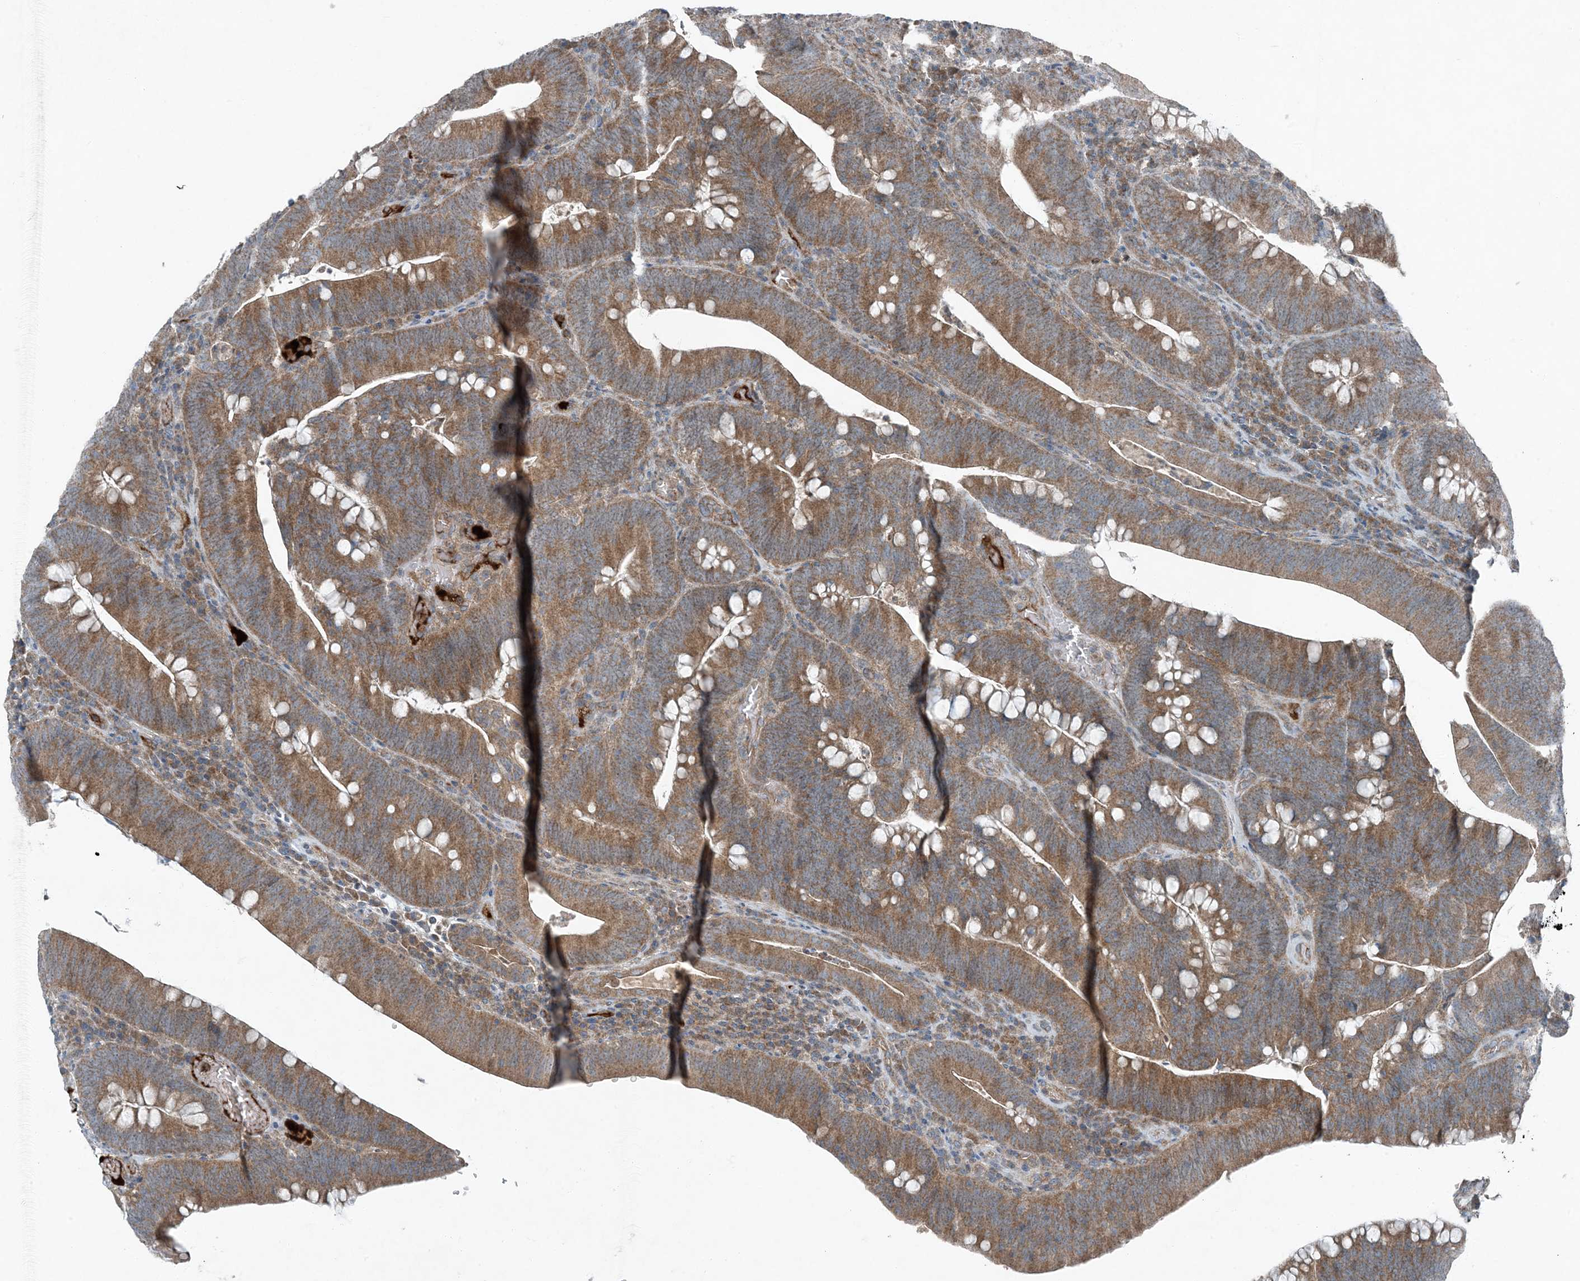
{"staining": {"intensity": "moderate", "quantity": ">75%", "location": "cytoplasmic/membranous"}, "tissue": "colorectal cancer", "cell_type": "Tumor cells", "image_type": "cancer", "snomed": [{"axis": "morphology", "description": "Normal tissue, NOS"}, {"axis": "topography", "description": "Colon"}], "caption": "Human colorectal cancer stained with a protein marker demonstrates moderate staining in tumor cells.", "gene": "APOM", "patient": {"sex": "female", "age": 82}}